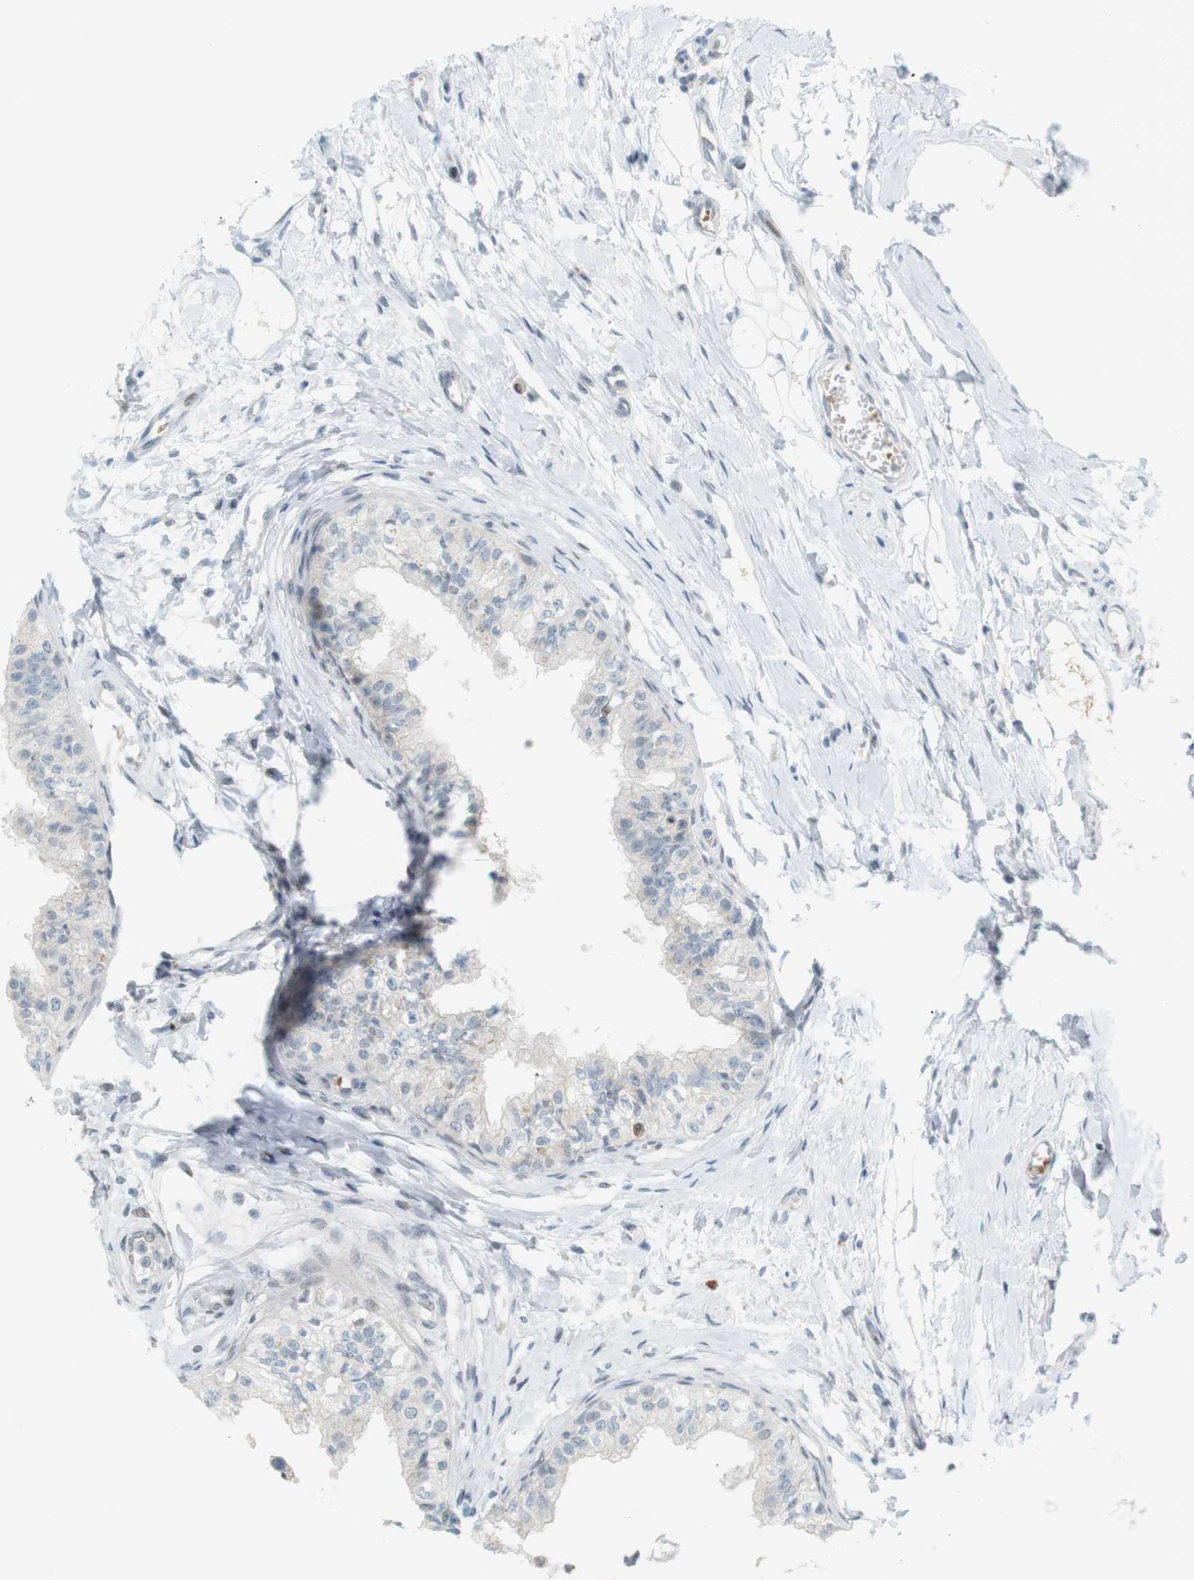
{"staining": {"intensity": "weak", "quantity": "<25%", "location": "nuclear"}, "tissue": "epididymis", "cell_type": "Glandular cells", "image_type": "normal", "snomed": [{"axis": "morphology", "description": "Normal tissue, NOS"}, {"axis": "morphology", "description": "Adenocarcinoma, metastatic, NOS"}, {"axis": "topography", "description": "Testis"}, {"axis": "topography", "description": "Epididymis"}], "caption": "DAB (3,3'-diaminobenzidine) immunohistochemical staining of unremarkable human epididymis shows no significant staining in glandular cells.", "gene": "DMC1", "patient": {"sex": "male", "age": 26}}